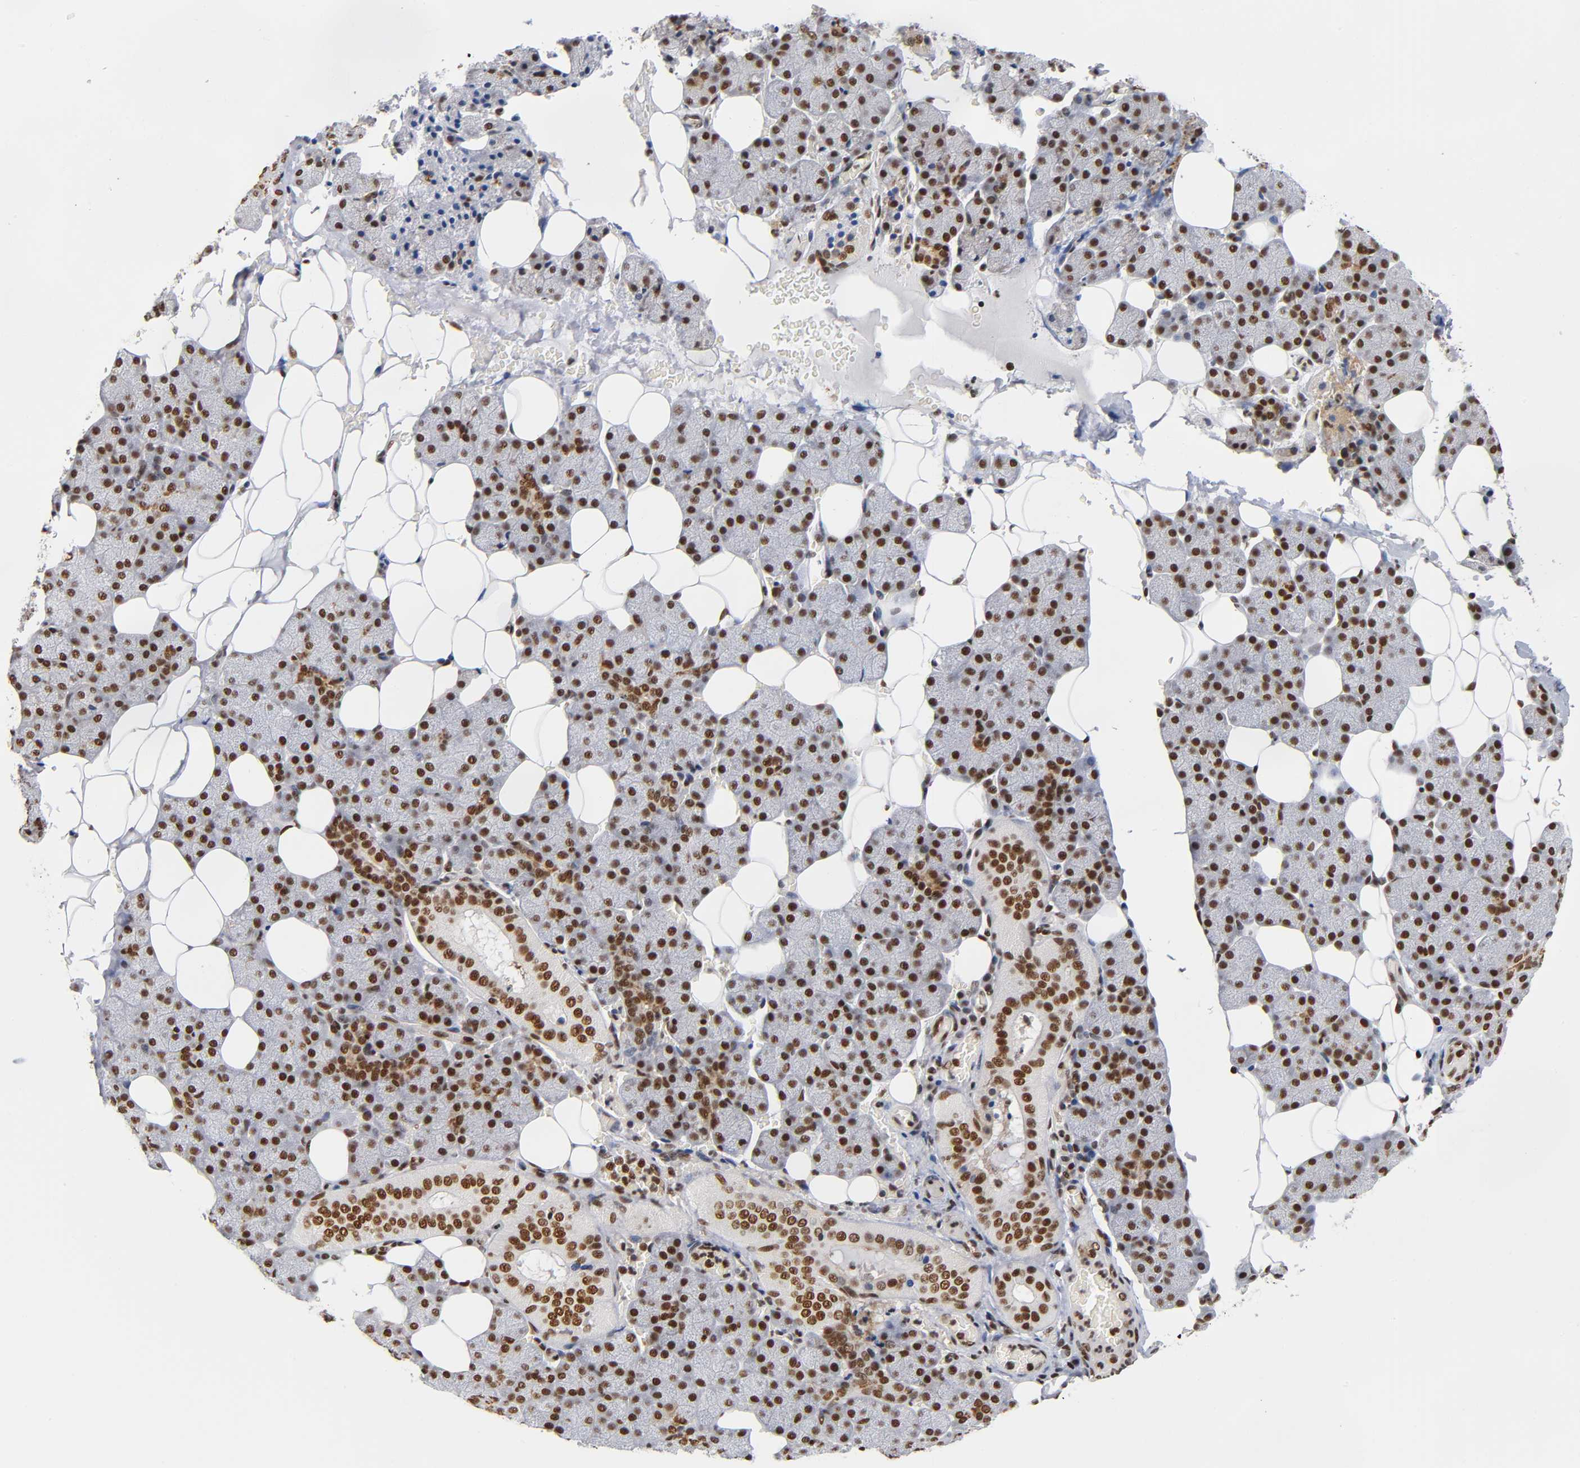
{"staining": {"intensity": "strong", "quantity": ">75%", "location": "nuclear"}, "tissue": "salivary gland", "cell_type": "Glandular cells", "image_type": "normal", "snomed": [{"axis": "morphology", "description": "Normal tissue, NOS"}, {"axis": "topography", "description": "Lymph node"}, {"axis": "topography", "description": "Salivary gland"}], "caption": "Human salivary gland stained for a protein (brown) reveals strong nuclear positive expression in about >75% of glandular cells.", "gene": "ILKAP", "patient": {"sex": "male", "age": 8}}